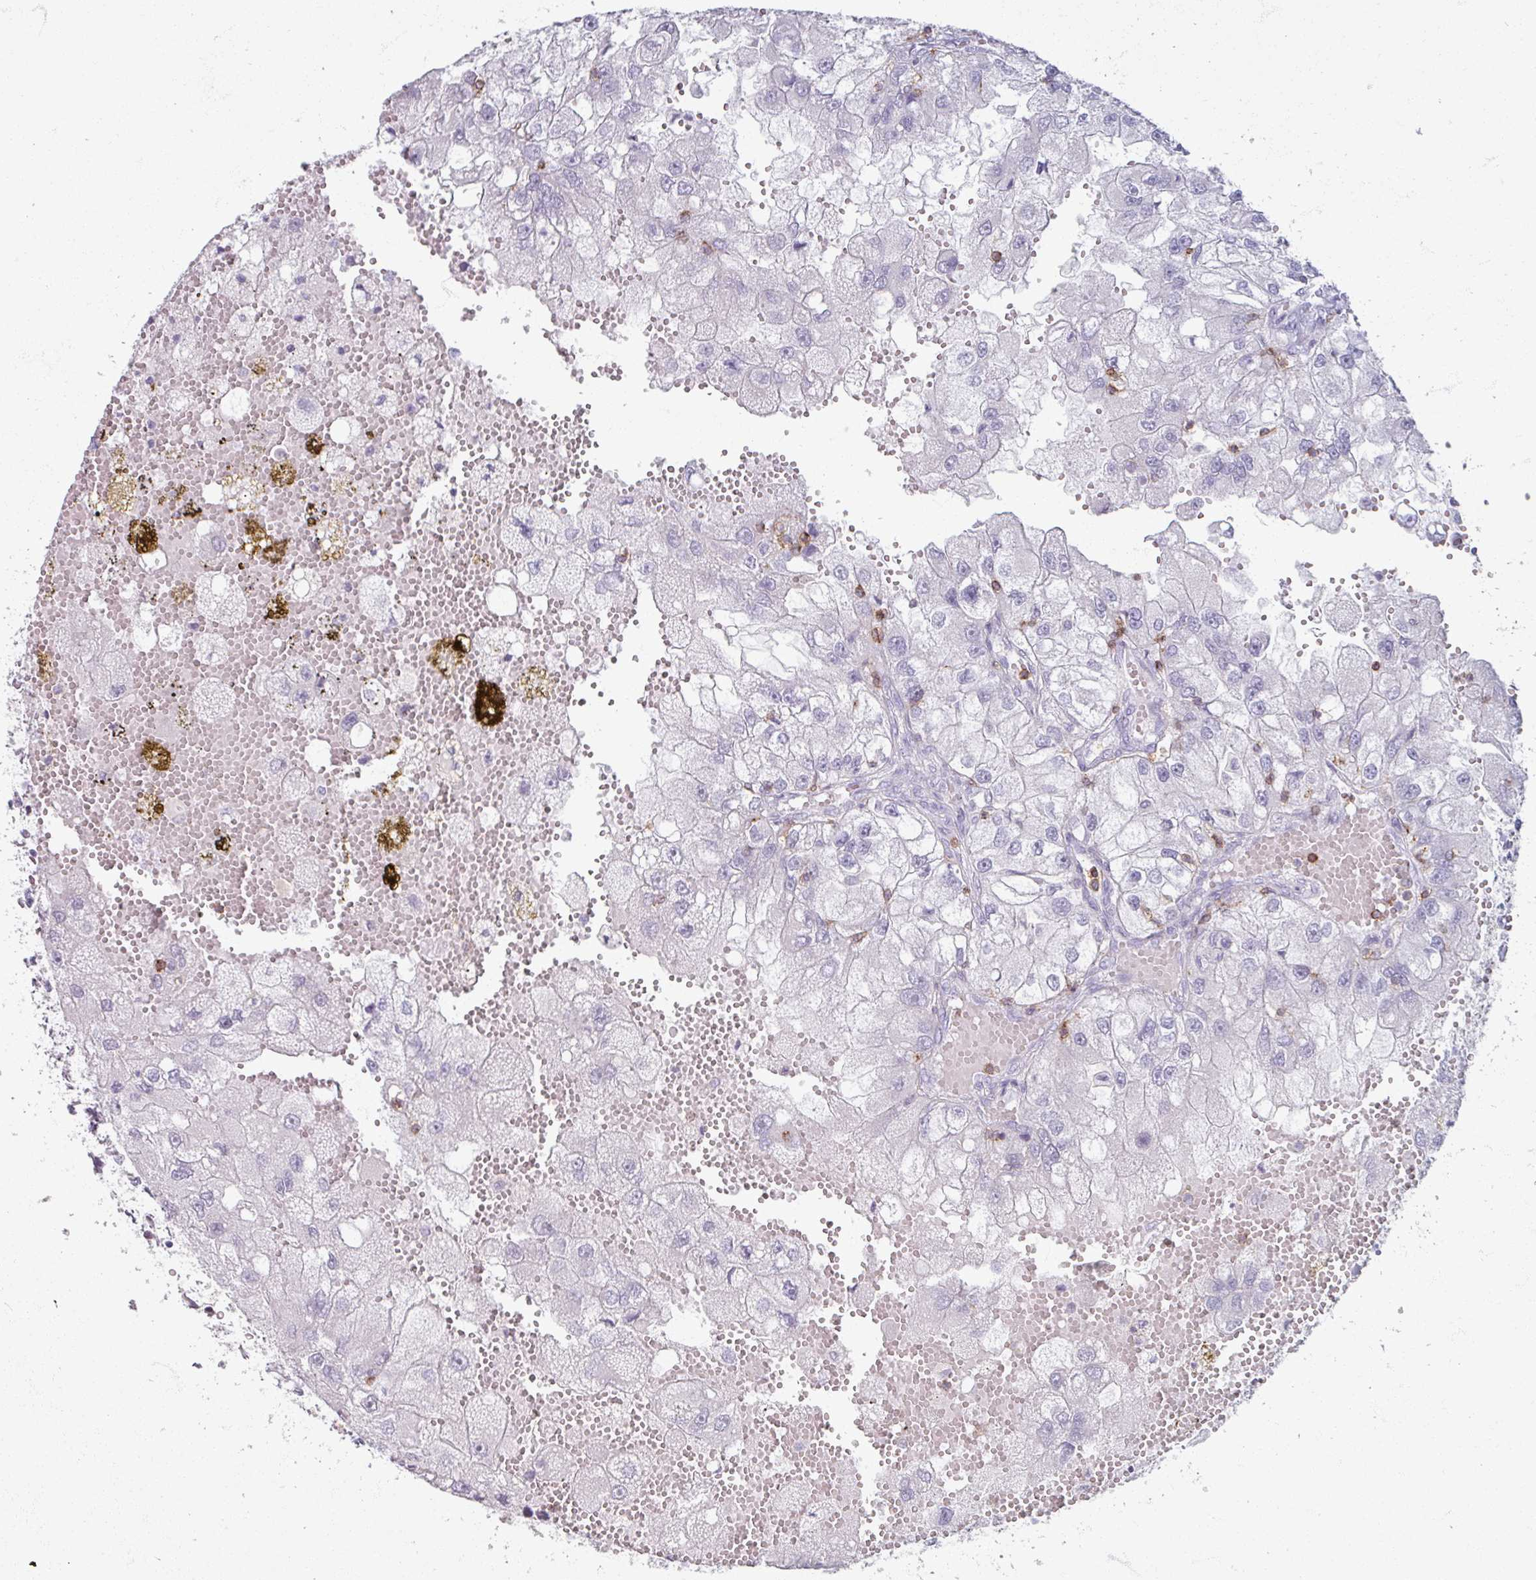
{"staining": {"intensity": "negative", "quantity": "none", "location": "none"}, "tissue": "renal cancer", "cell_type": "Tumor cells", "image_type": "cancer", "snomed": [{"axis": "morphology", "description": "Adenocarcinoma, NOS"}, {"axis": "topography", "description": "Kidney"}], "caption": "Tumor cells show no significant positivity in renal cancer (adenocarcinoma). (DAB (3,3'-diaminobenzidine) IHC with hematoxylin counter stain).", "gene": "PTPRC", "patient": {"sex": "male", "age": 63}}